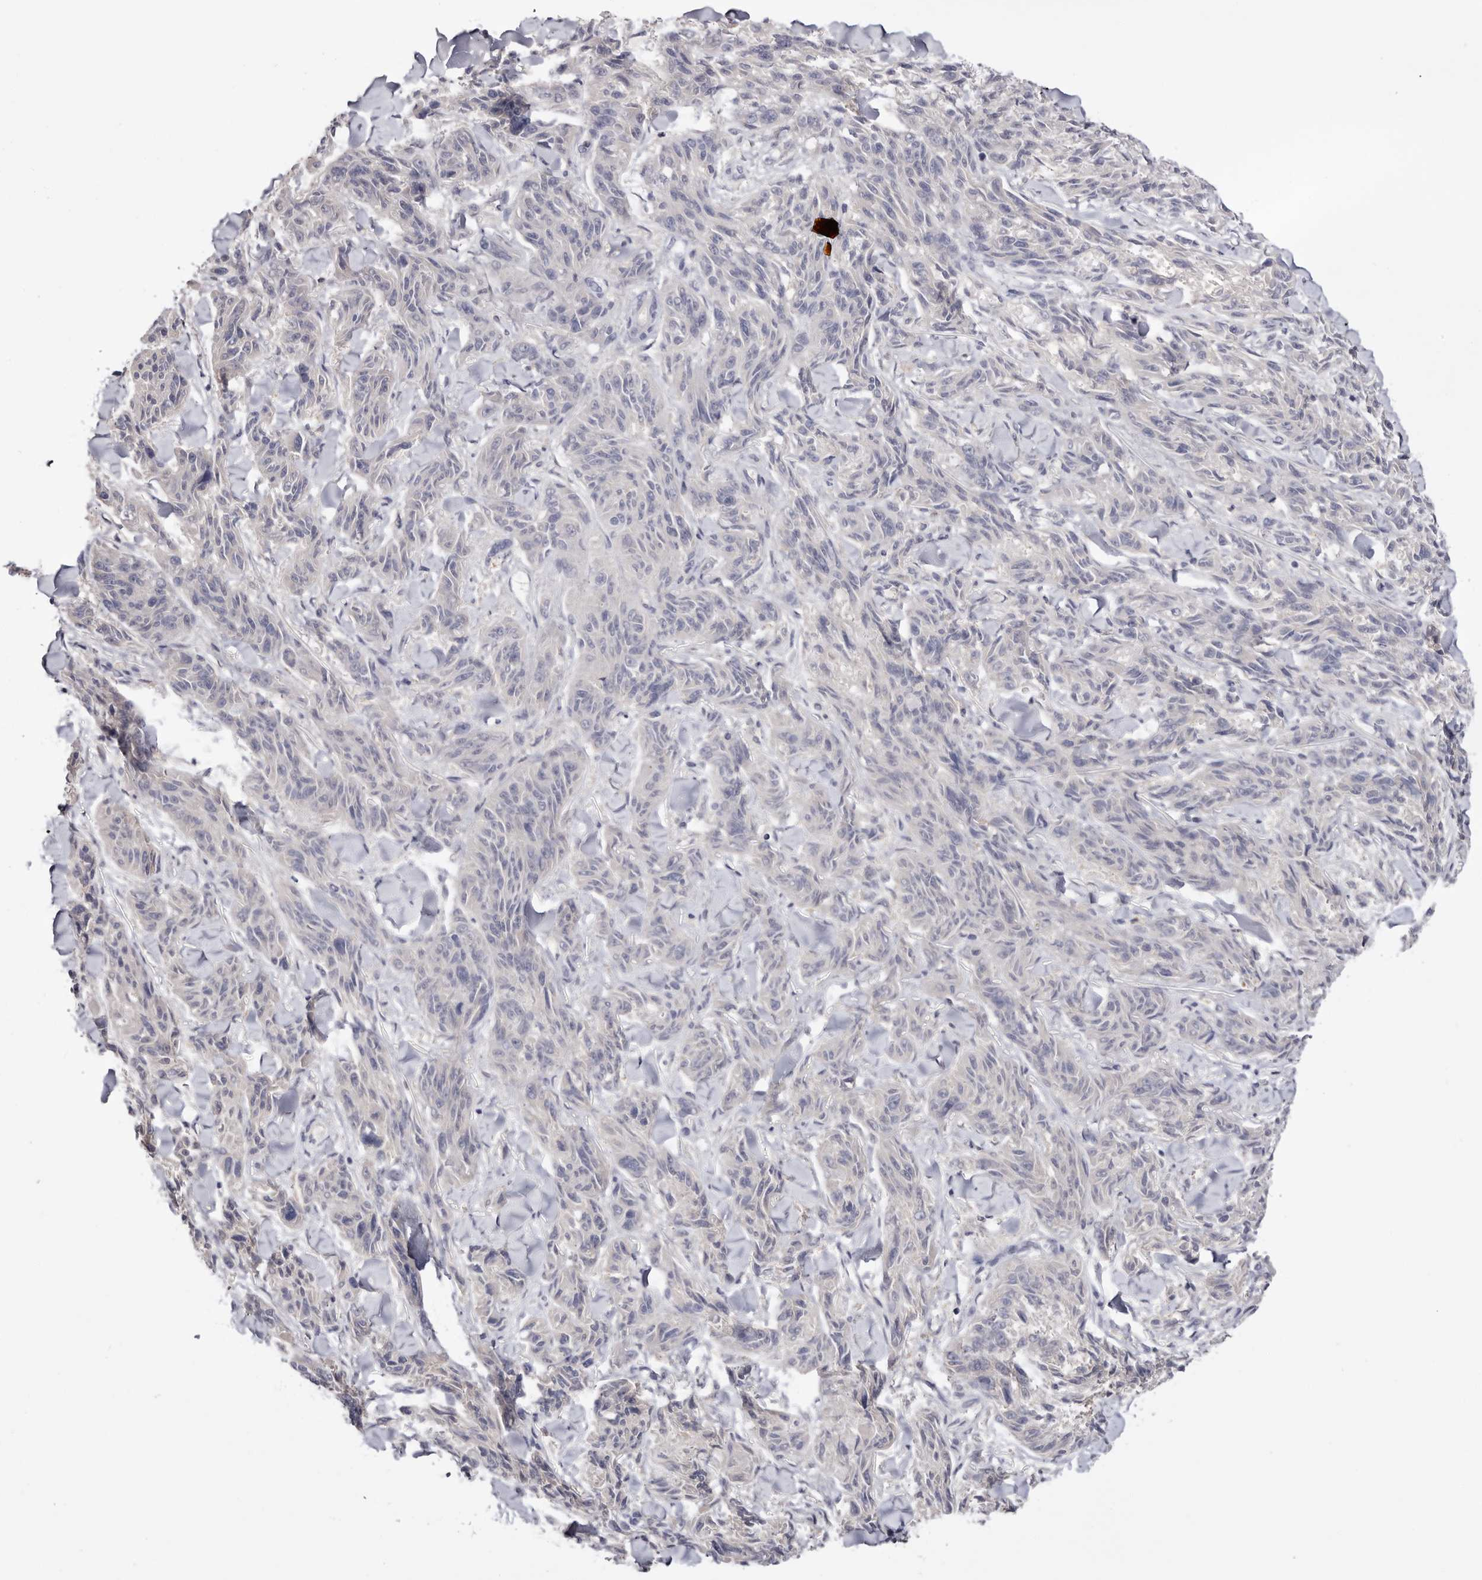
{"staining": {"intensity": "negative", "quantity": "none", "location": "none"}, "tissue": "melanoma", "cell_type": "Tumor cells", "image_type": "cancer", "snomed": [{"axis": "morphology", "description": "Malignant melanoma, NOS"}, {"axis": "topography", "description": "Skin"}], "caption": "IHC micrograph of human melanoma stained for a protein (brown), which exhibits no expression in tumor cells. (DAB immunohistochemistry (IHC) visualized using brightfield microscopy, high magnification).", "gene": "LMLN", "patient": {"sex": "male", "age": 53}}